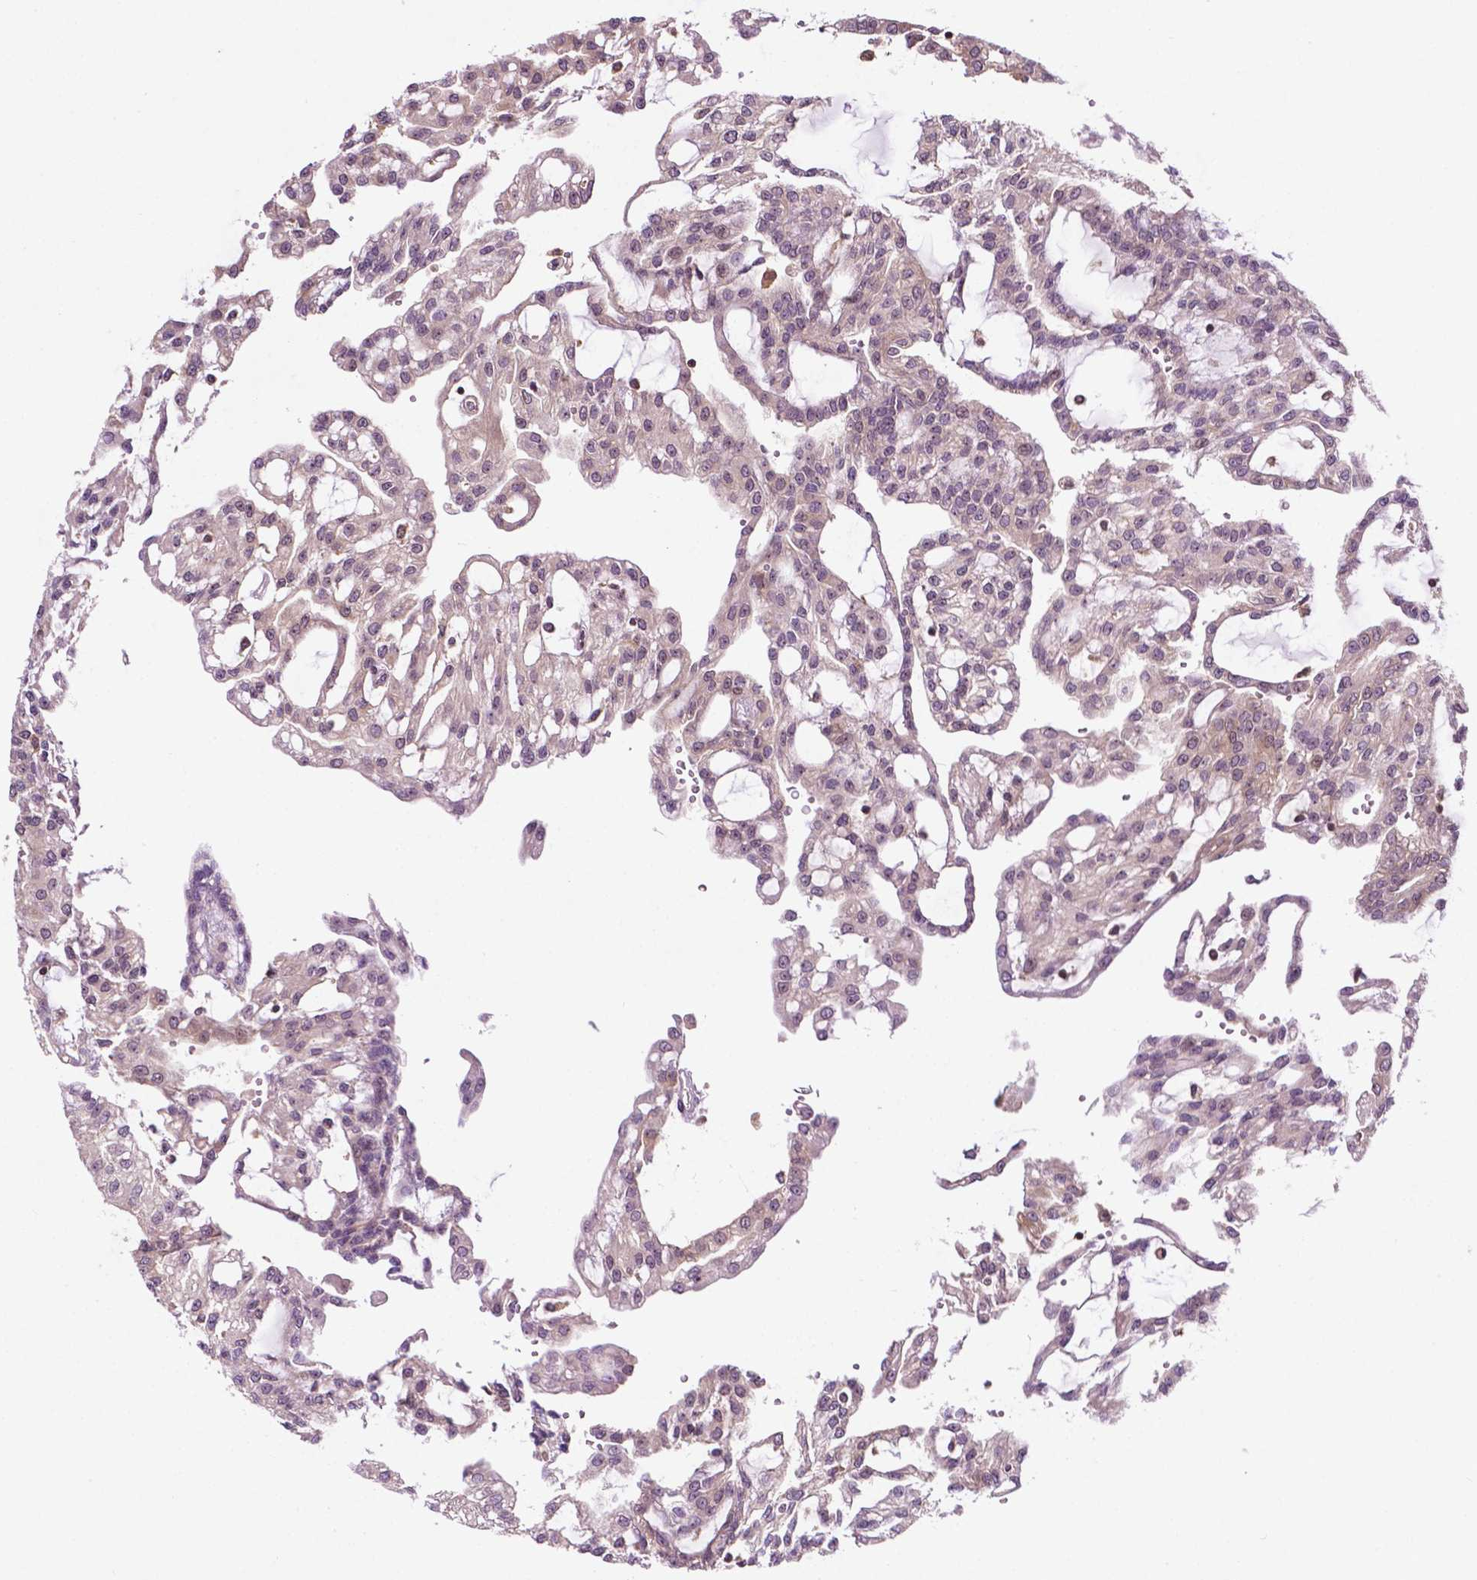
{"staining": {"intensity": "negative", "quantity": "none", "location": "none"}, "tissue": "renal cancer", "cell_type": "Tumor cells", "image_type": "cancer", "snomed": [{"axis": "morphology", "description": "Adenocarcinoma, NOS"}, {"axis": "topography", "description": "Kidney"}], "caption": "Immunohistochemical staining of renal cancer (adenocarcinoma) displays no significant expression in tumor cells.", "gene": "TMX2", "patient": {"sex": "male", "age": 63}}